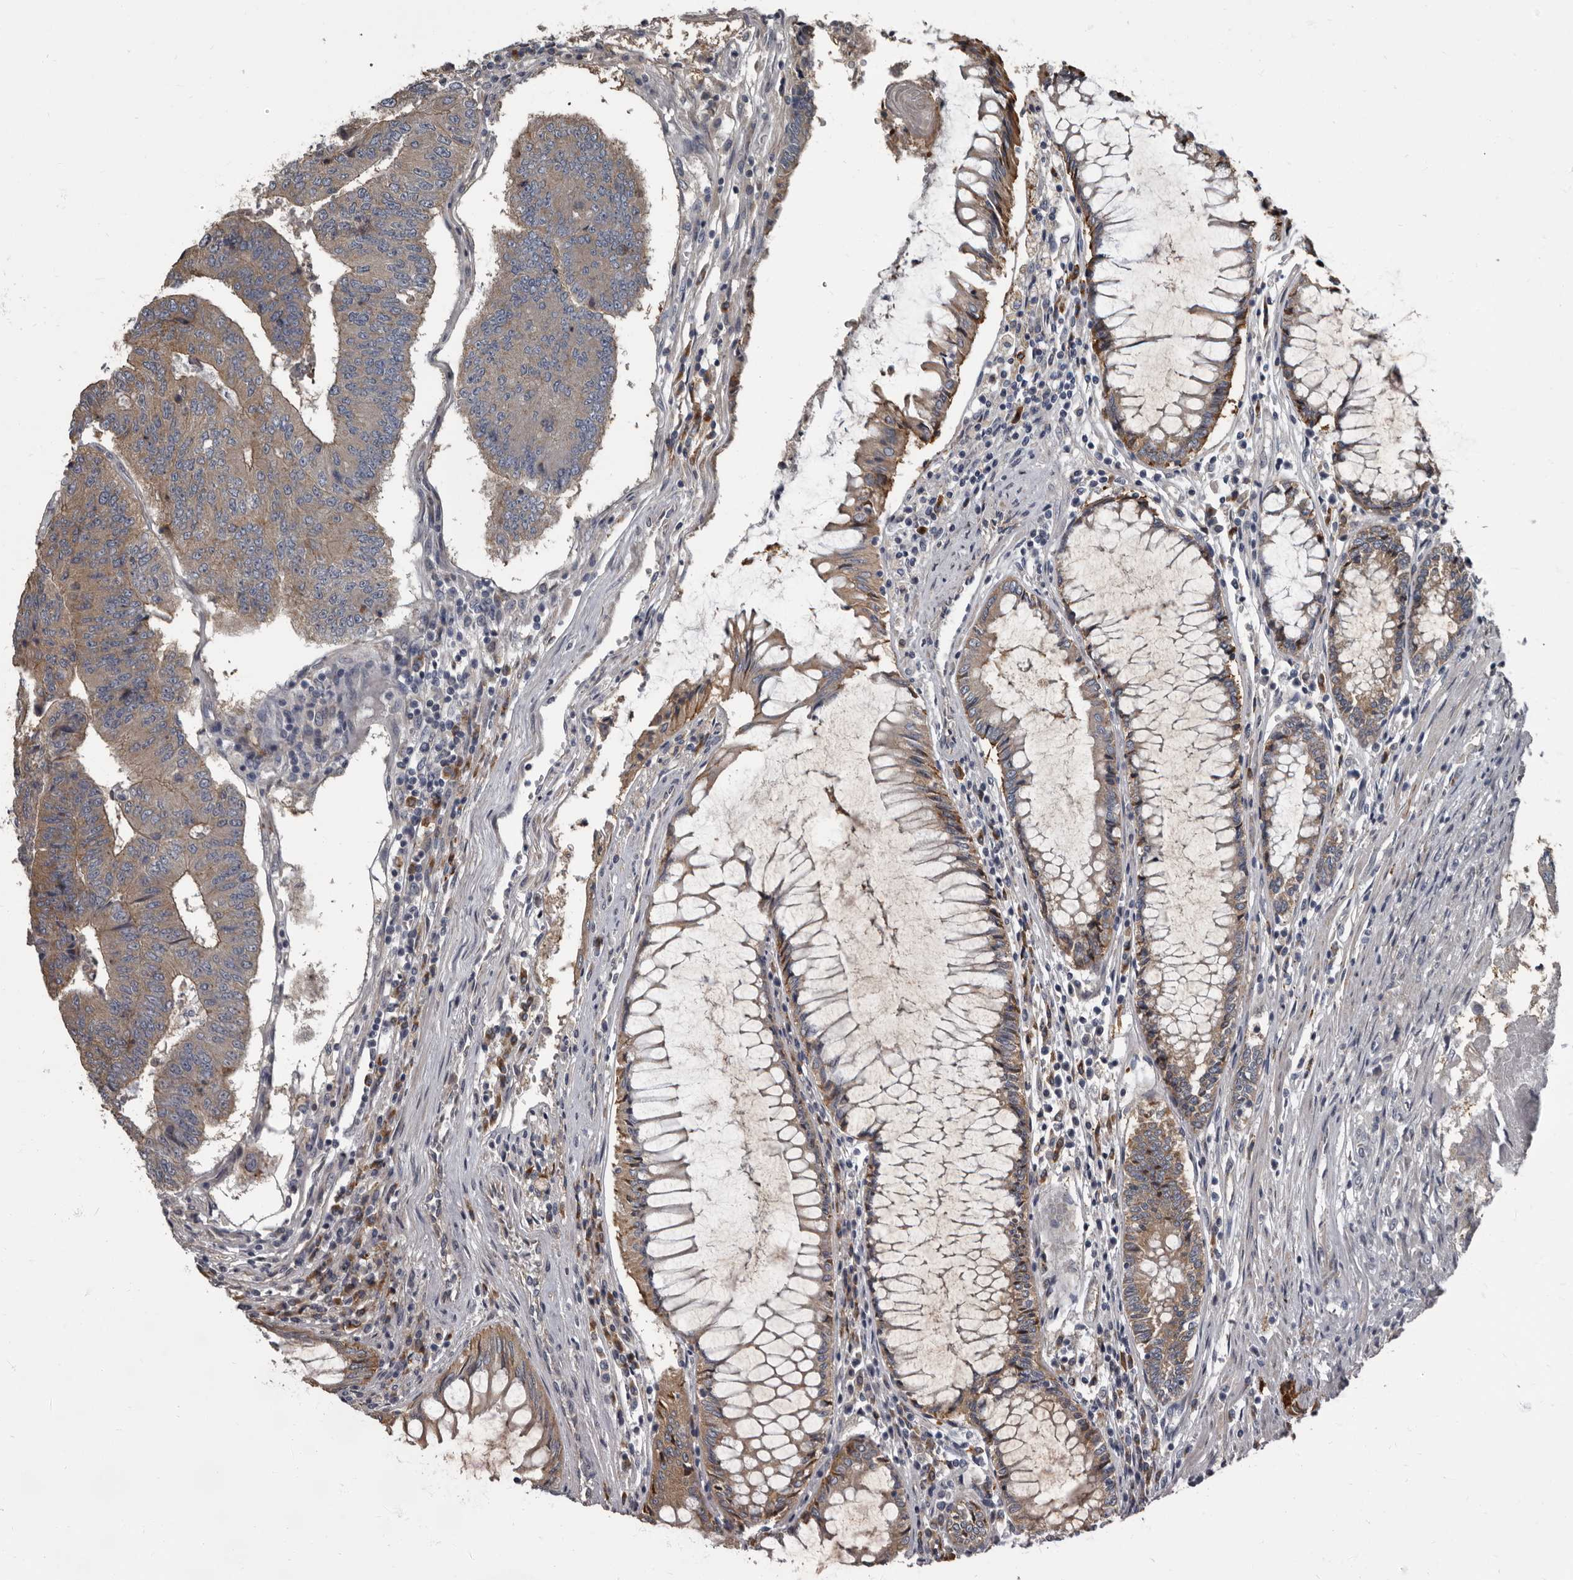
{"staining": {"intensity": "moderate", "quantity": "25%-75%", "location": "cytoplasmic/membranous"}, "tissue": "colorectal cancer", "cell_type": "Tumor cells", "image_type": "cancer", "snomed": [{"axis": "morphology", "description": "Adenocarcinoma, NOS"}, {"axis": "topography", "description": "Colon"}], "caption": "This photomicrograph displays adenocarcinoma (colorectal) stained with immunohistochemistry (IHC) to label a protein in brown. The cytoplasmic/membranous of tumor cells show moderate positivity for the protein. Nuclei are counter-stained blue.", "gene": "TPD52L1", "patient": {"sex": "female", "age": 67}}